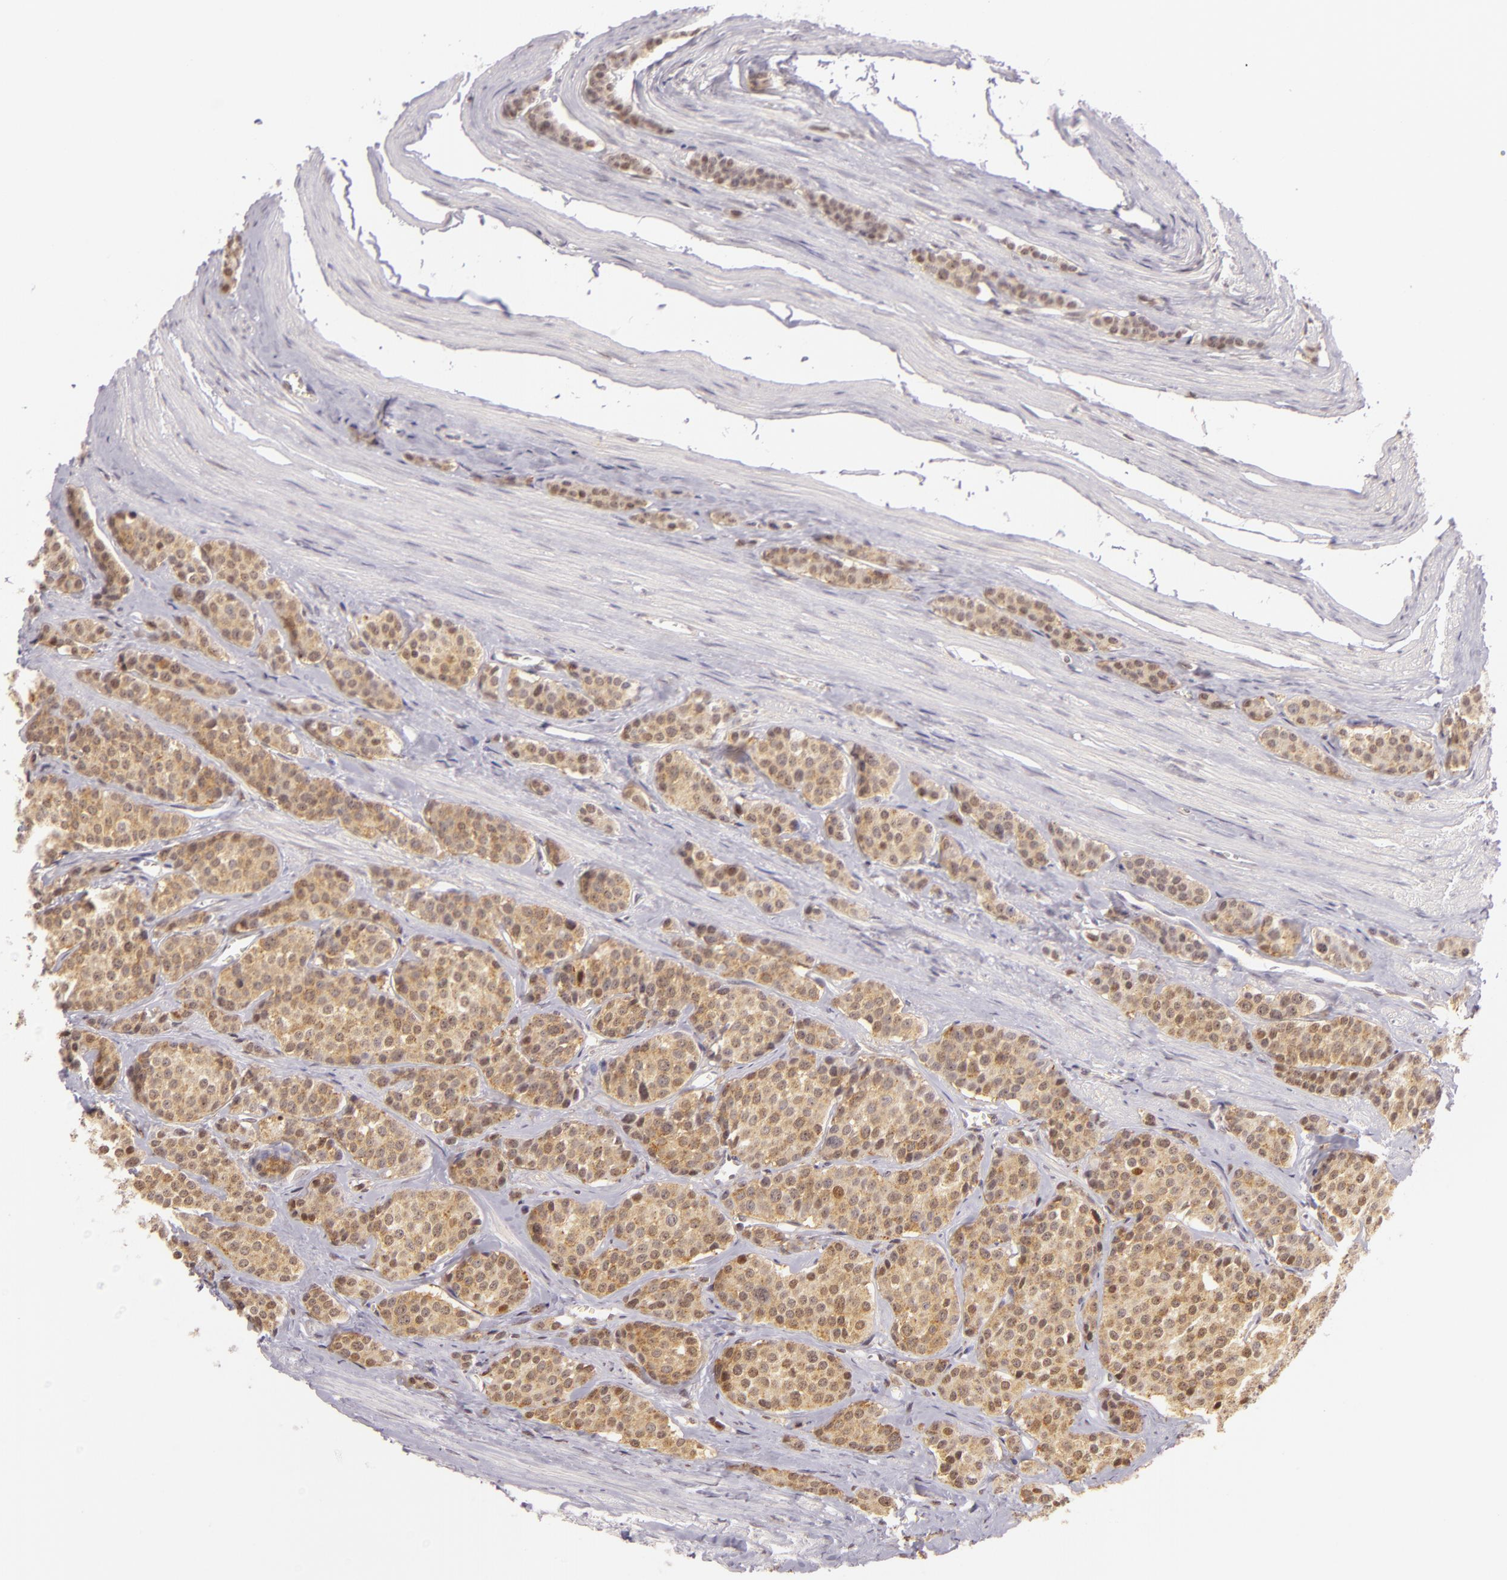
{"staining": {"intensity": "moderate", "quantity": "25%-75%", "location": "cytoplasmic/membranous"}, "tissue": "carcinoid", "cell_type": "Tumor cells", "image_type": "cancer", "snomed": [{"axis": "morphology", "description": "Carcinoid, malignant, NOS"}, {"axis": "topography", "description": "Small intestine"}], "caption": "Carcinoid tissue reveals moderate cytoplasmic/membranous staining in about 25%-75% of tumor cells, visualized by immunohistochemistry. (brown staining indicates protein expression, while blue staining denotes nuclei).", "gene": "IMPDH1", "patient": {"sex": "male", "age": 60}}